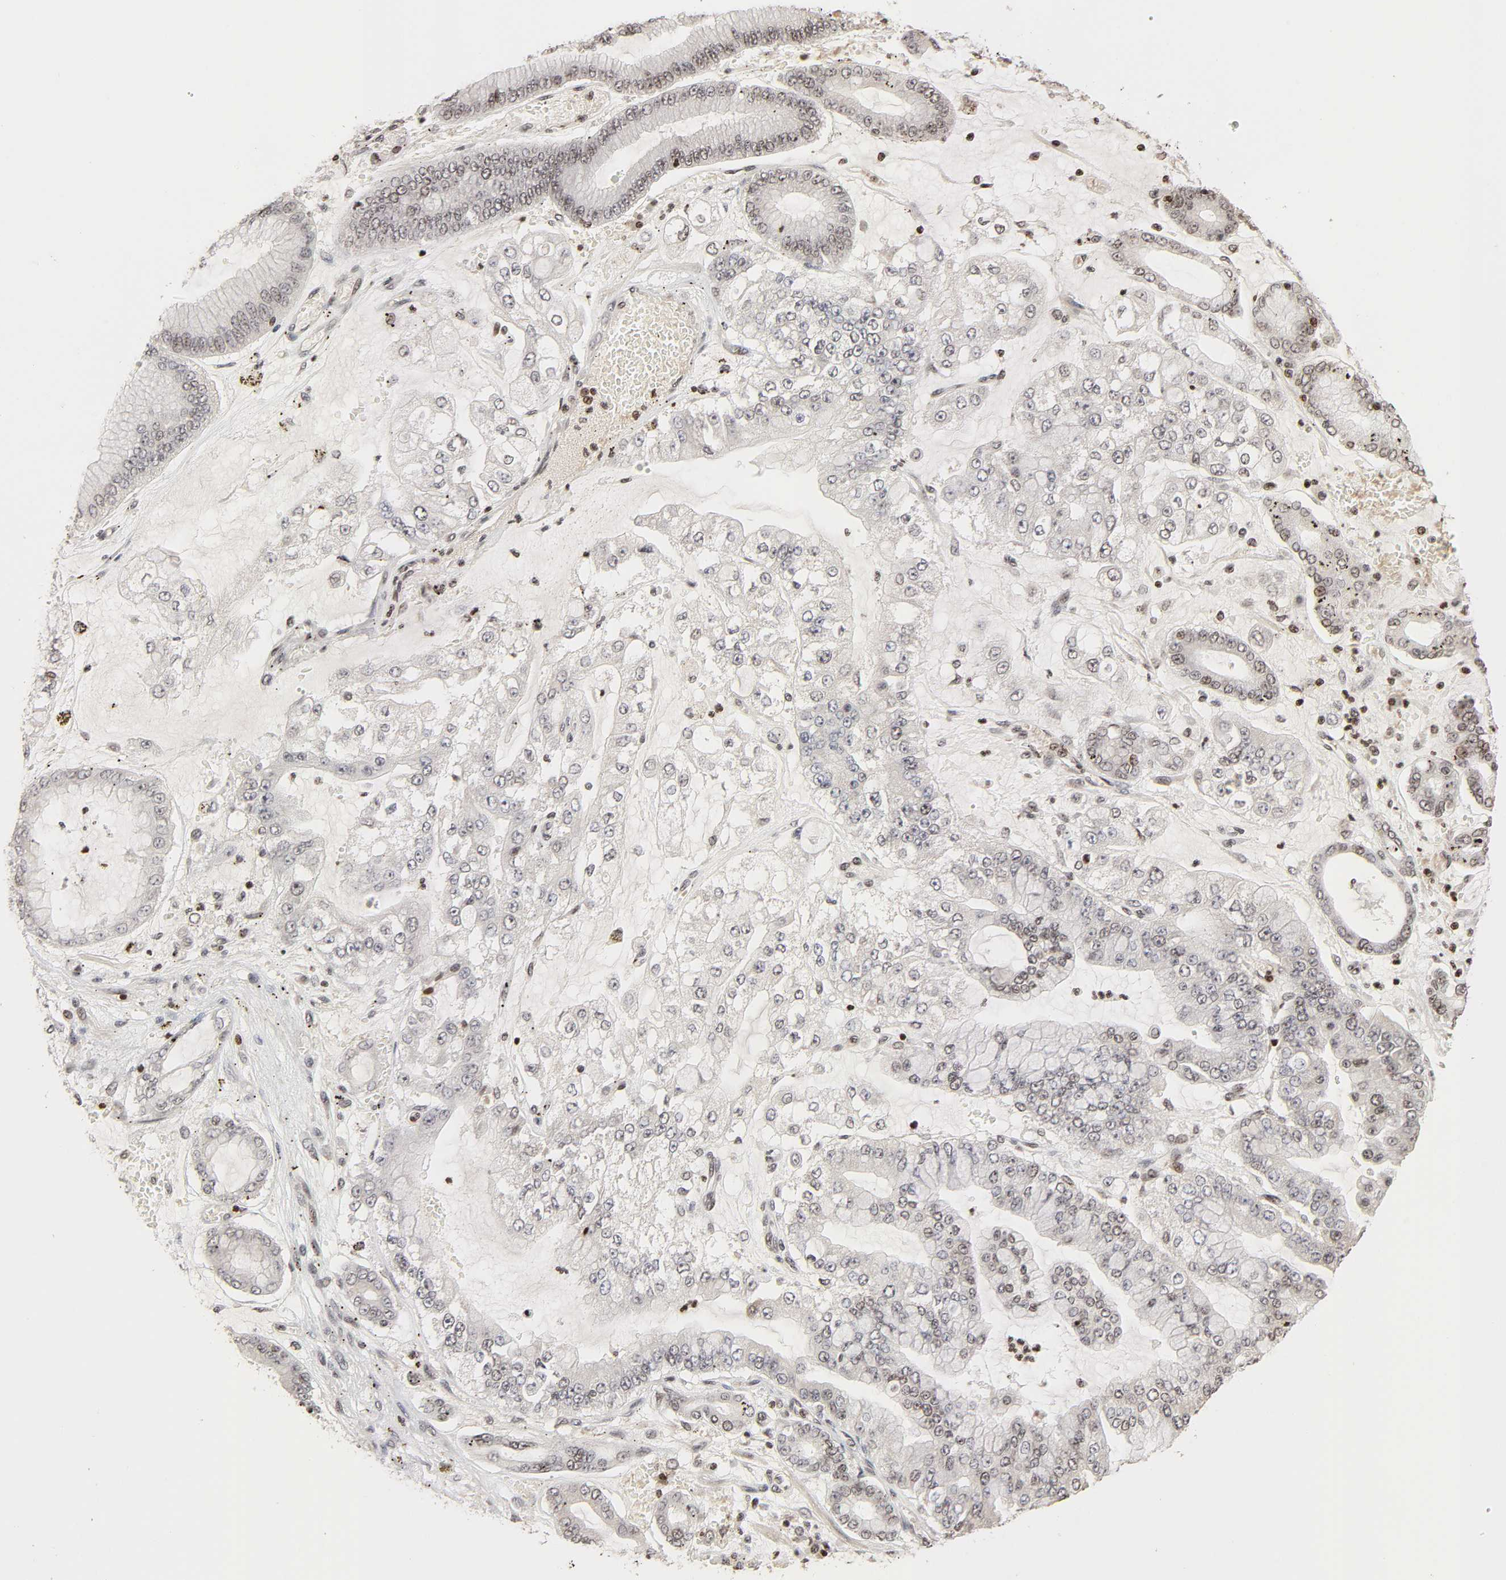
{"staining": {"intensity": "negative", "quantity": "none", "location": "none"}, "tissue": "stomach cancer", "cell_type": "Tumor cells", "image_type": "cancer", "snomed": [{"axis": "morphology", "description": "Normal tissue, NOS"}, {"axis": "morphology", "description": "Adenocarcinoma, NOS"}, {"axis": "topography", "description": "Stomach, upper"}, {"axis": "topography", "description": "Stomach"}], "caption": "Stomach cancer stained for a protein using IHC reveals no positivity tumor cells.", "gene": "ZNF473", "patient": {"sex": "male", "age": 76}}